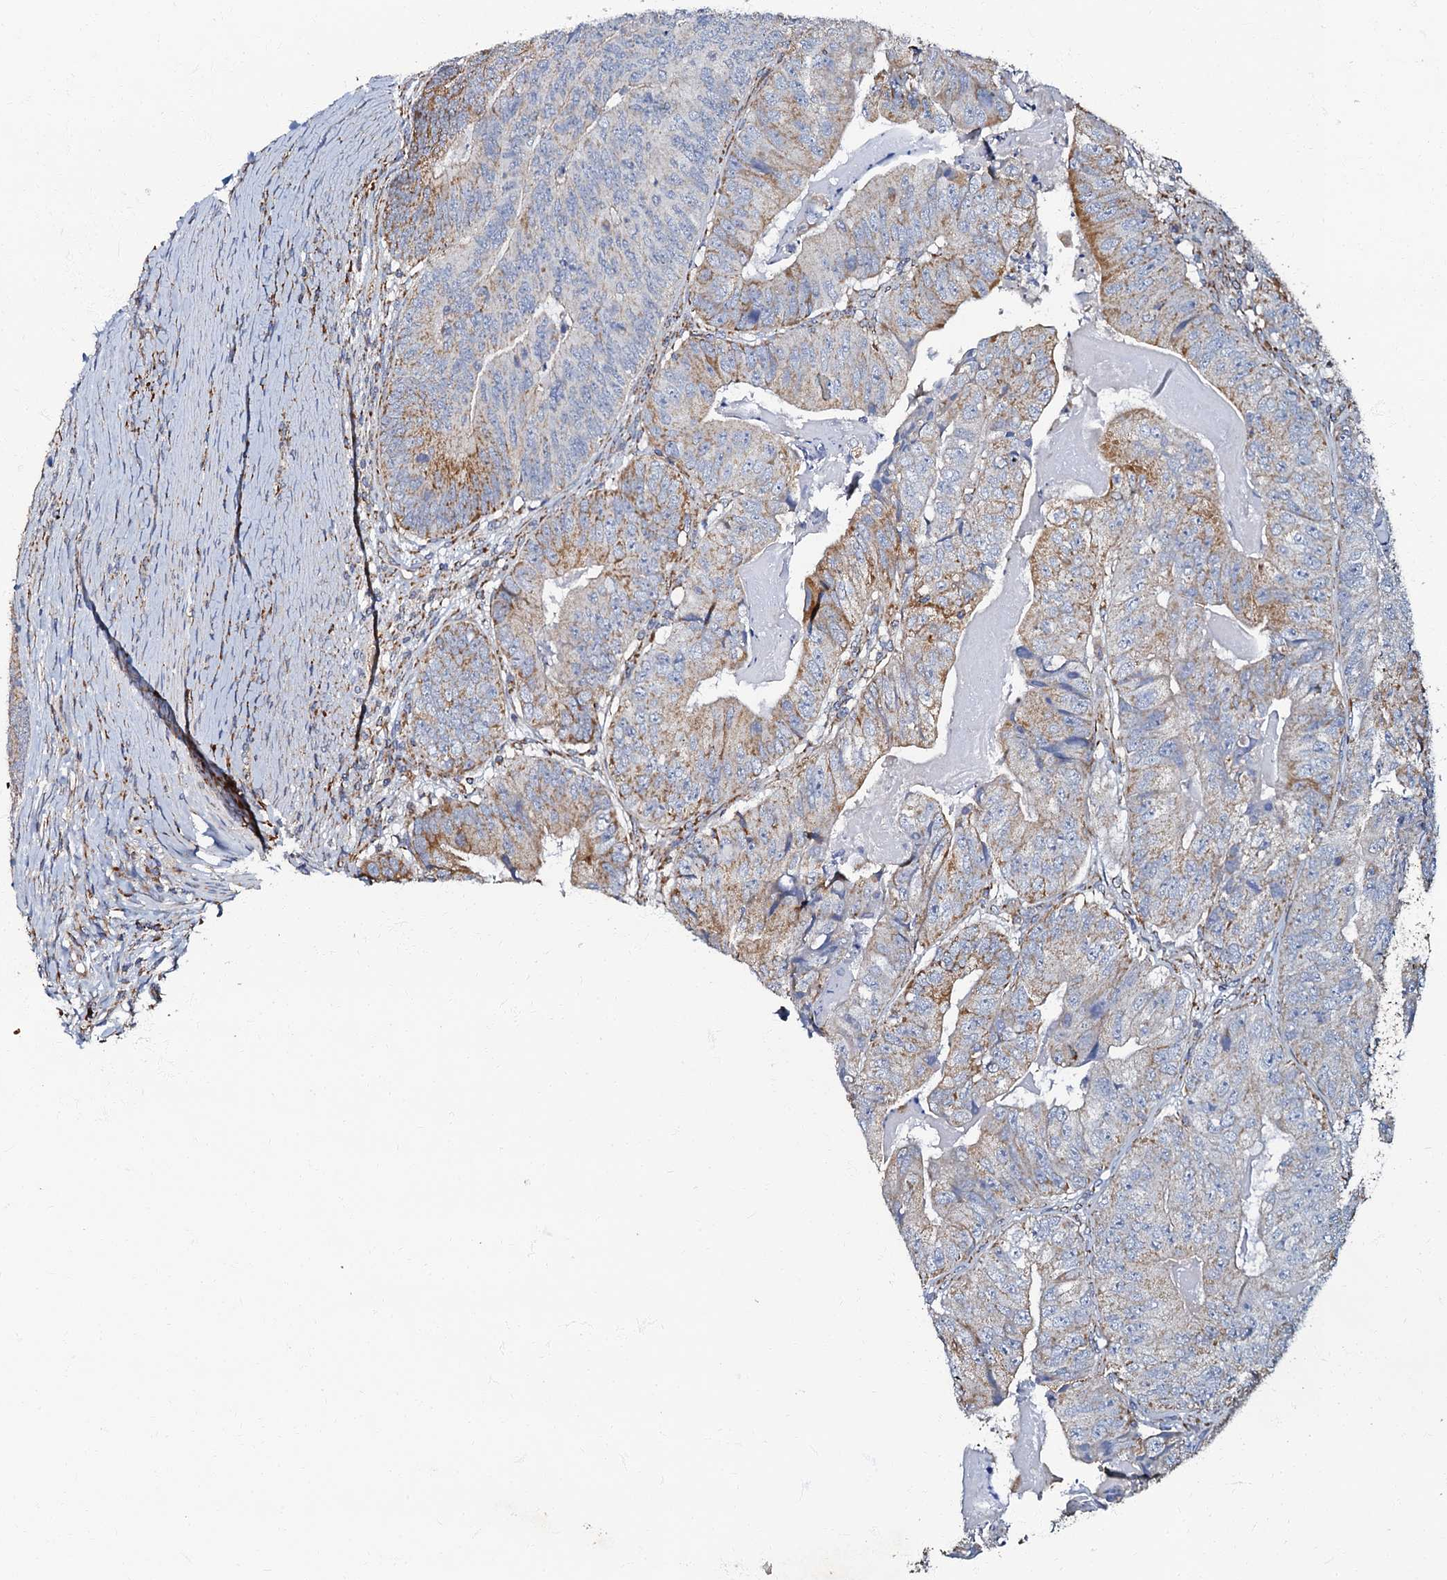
{"staining": {"intensity": "moderate", "quantity": "<25%", "location": "cytoplasmic/membranous"}, "tissue": "colorectal cancer", "cell_type": "Tumor cells", "image_type": "cancer", "snomed": [{"axis": "morphology", "description": "Adenocarcinoma, NOS"}, {"axis": "topography", "description": "Colon"}], "caption": "This is a photomicrograph of immunohistochemistry staining of colorectal cancer (adenocarcinoma), which shows moderate expression in the cytoplasmic/membranous of tumor cells.", "gene": "NDUFA12", "patient": {"sex": "female", "age": 67}}